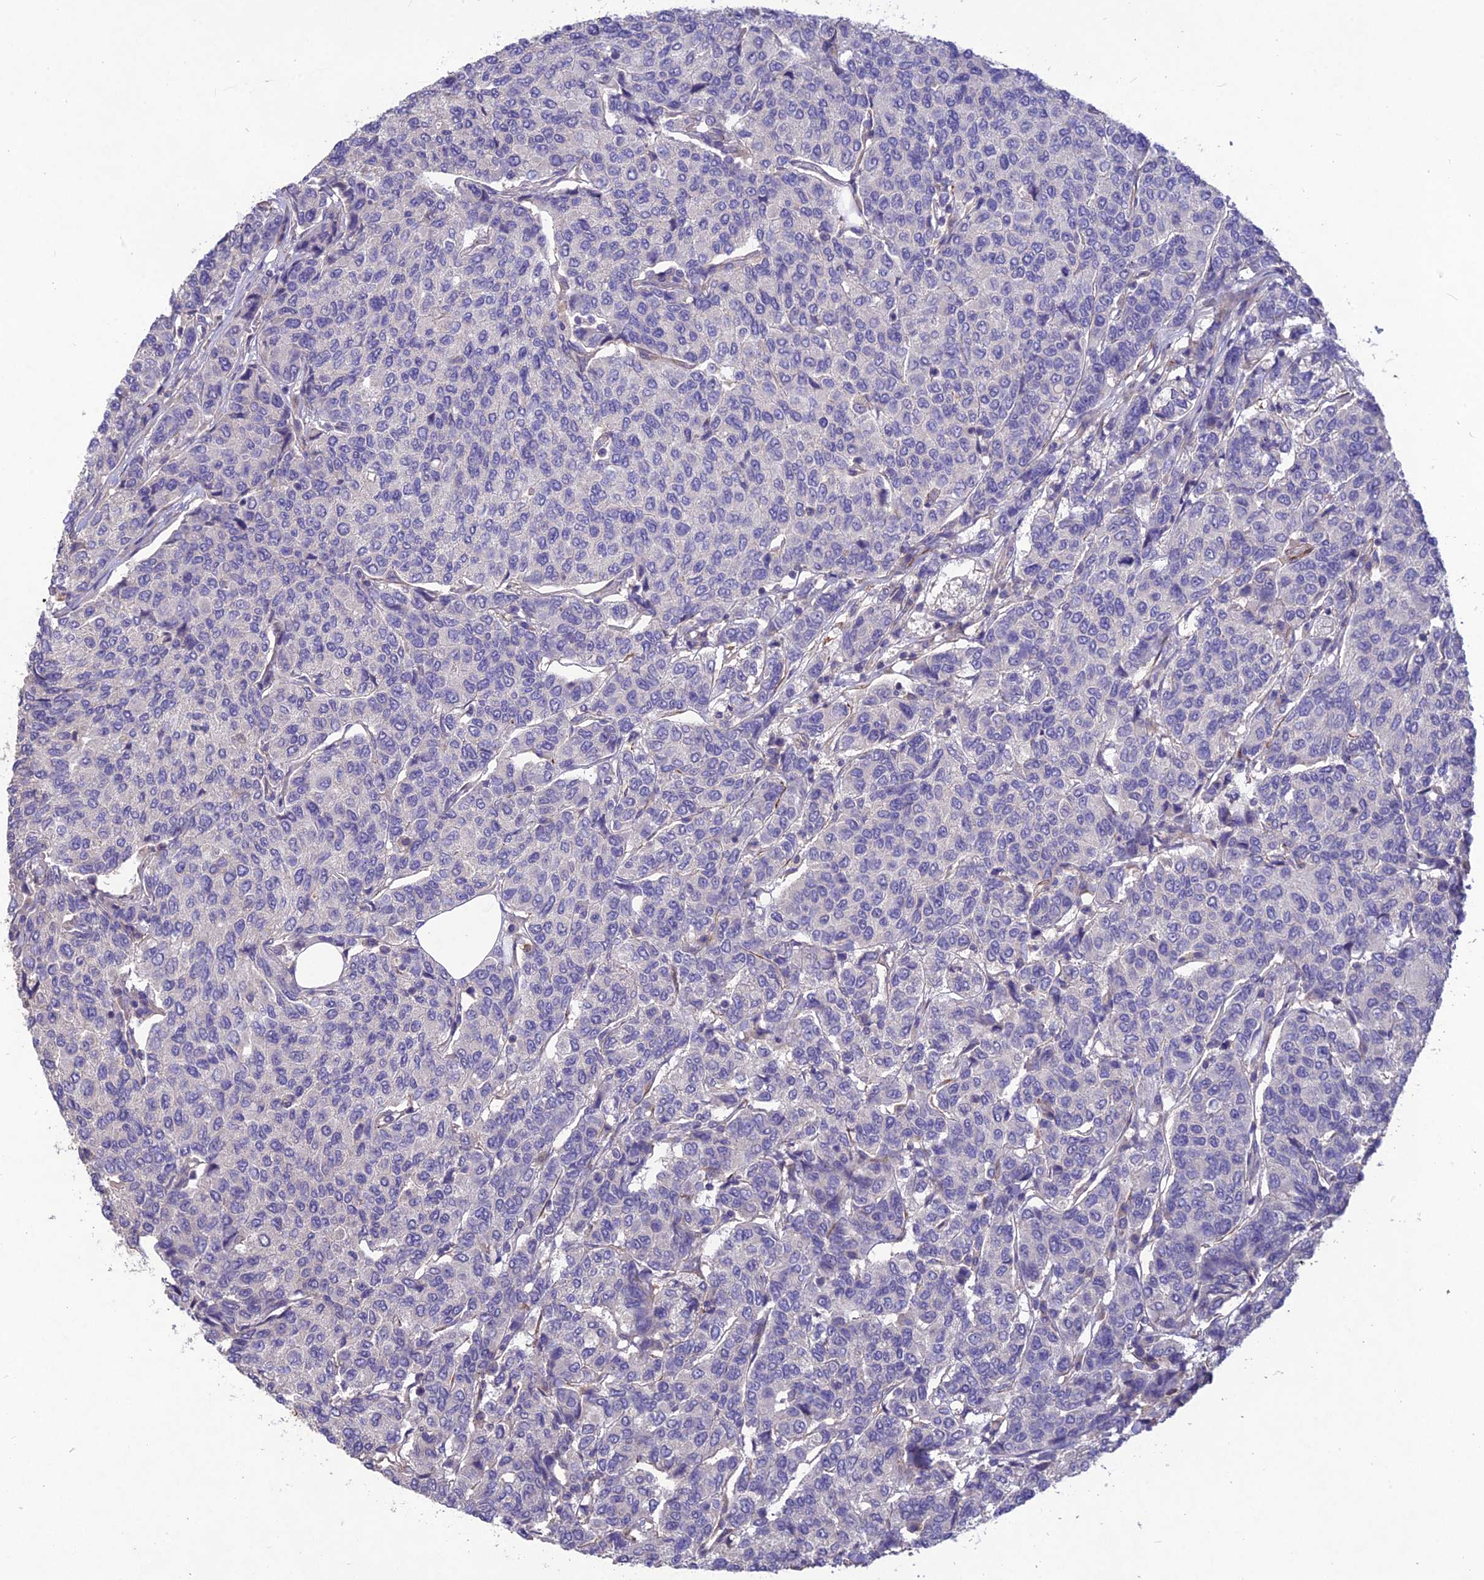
{"staining": {"intensity": "negative", "quantity": "none", "location": "none"}, "tissue": "breast cancer", "cell_type": "Tumor cells", "image_type": "cancer", "snomed": [{"axis": "morphology", "description": "Duct carcinoma"}, {"axis": "topography", "description": "Breast"}], "caption": "Tumor cells show no significant protein positivity in breast infiltrating ductal carcinoma. Brightfield microscopy of immunohistochemistry stained with DAB (3,3'-diaminobenzidine) (brown) and hematoxylin (blue), captured at high magnification.", "gene": "CLUH", "patient": {"sex": "female", "age": 55}}